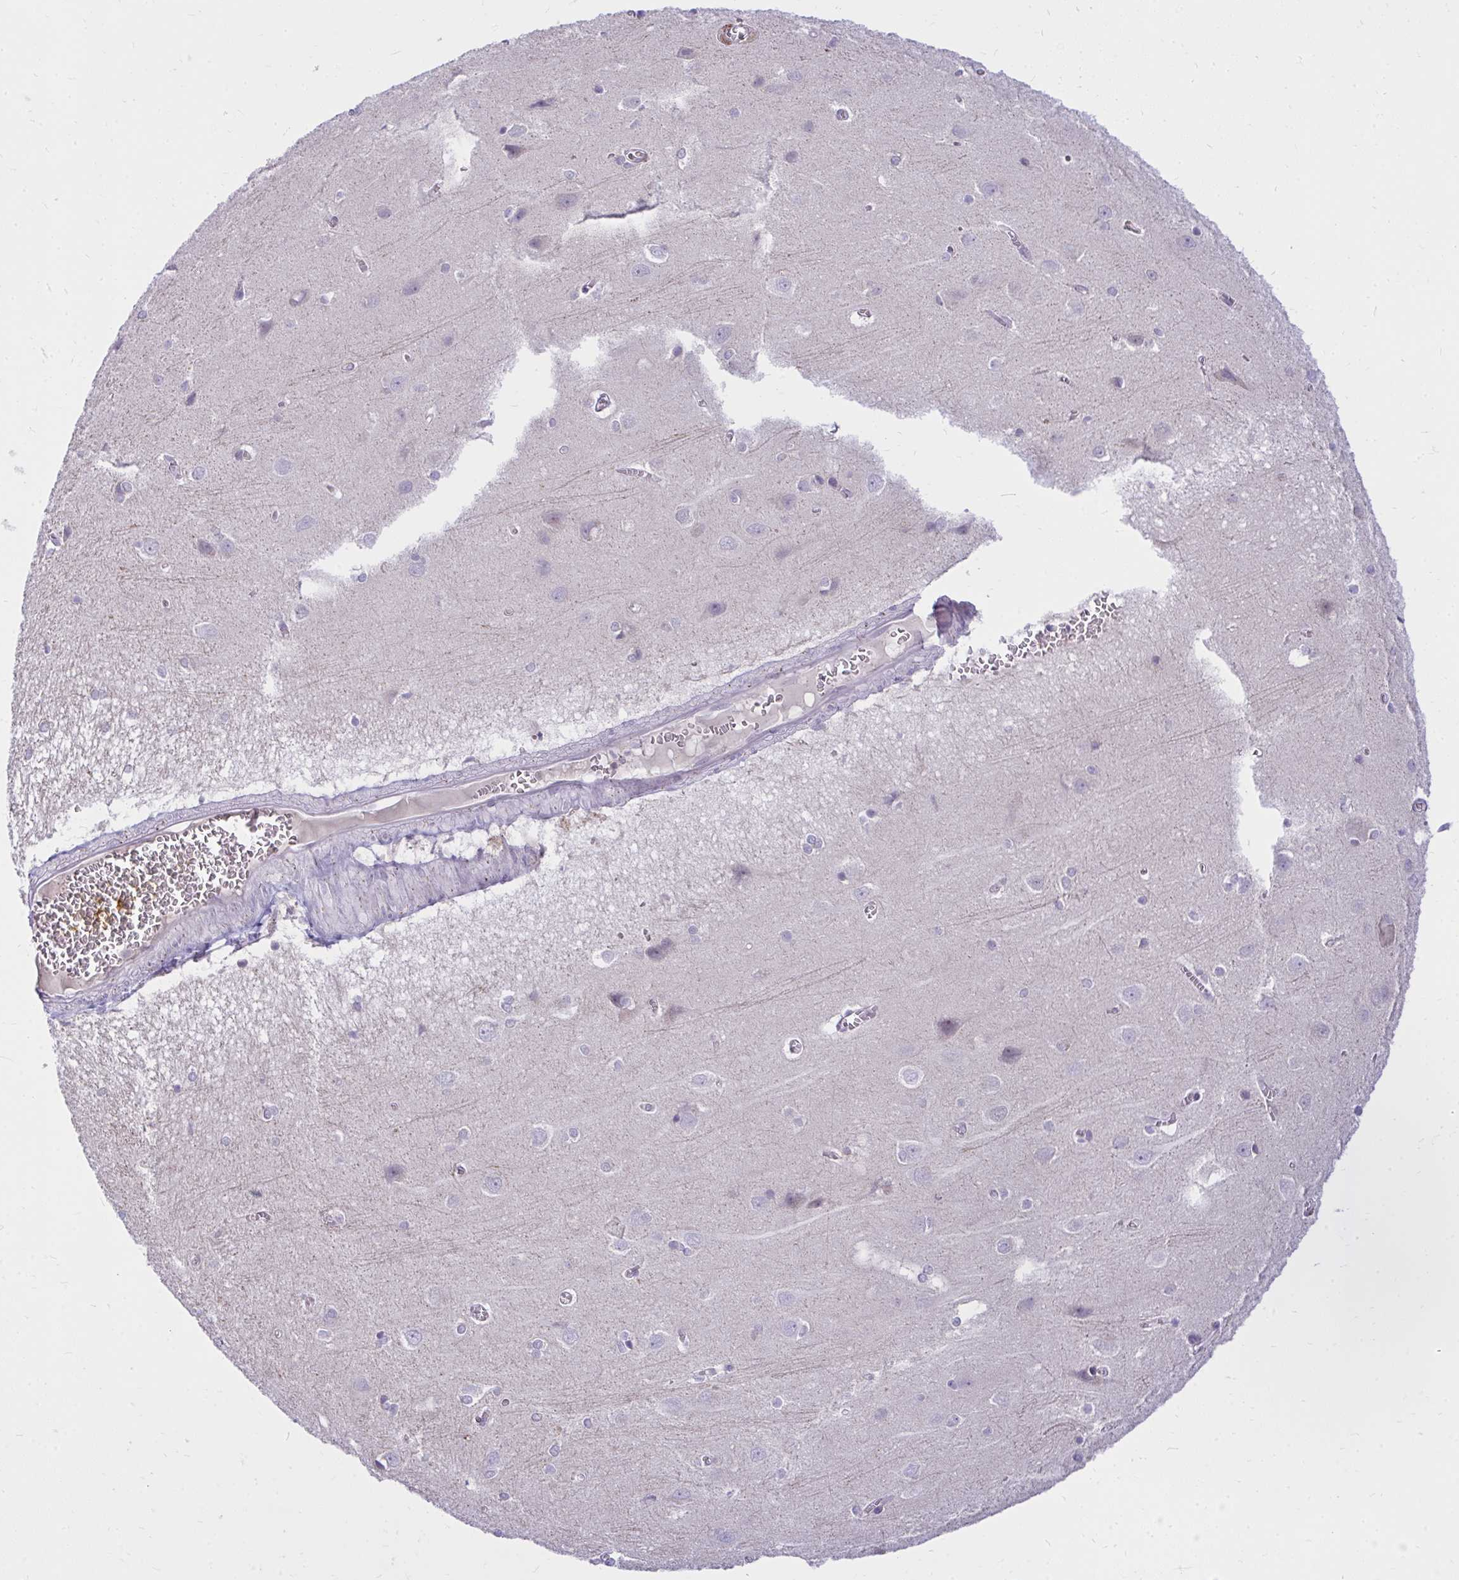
{"staining": {"intensity": "moderate", "quantity": "<25%", "location": "cytoplasmic/membranous"}, "tissue": "cerebral cortex", "cell_type": "Endothelial cells", "image_type": "normal", "snomed": [{"axis": "morphology", "description": "Normal tissue, NOS"}, {"axis": "topography", "description": "Cerebral cortex"}], "caption": "Immunohistochemistry (IHC) micrograph of benign human cerebral cortex stained for a protein (brown), which shows low levels of moderate cytoplasmic/membranous expression in about <25% of endothelial cells.", "gene": "ZSCAN25", "patient": {"sex": "male", "age": 37}}